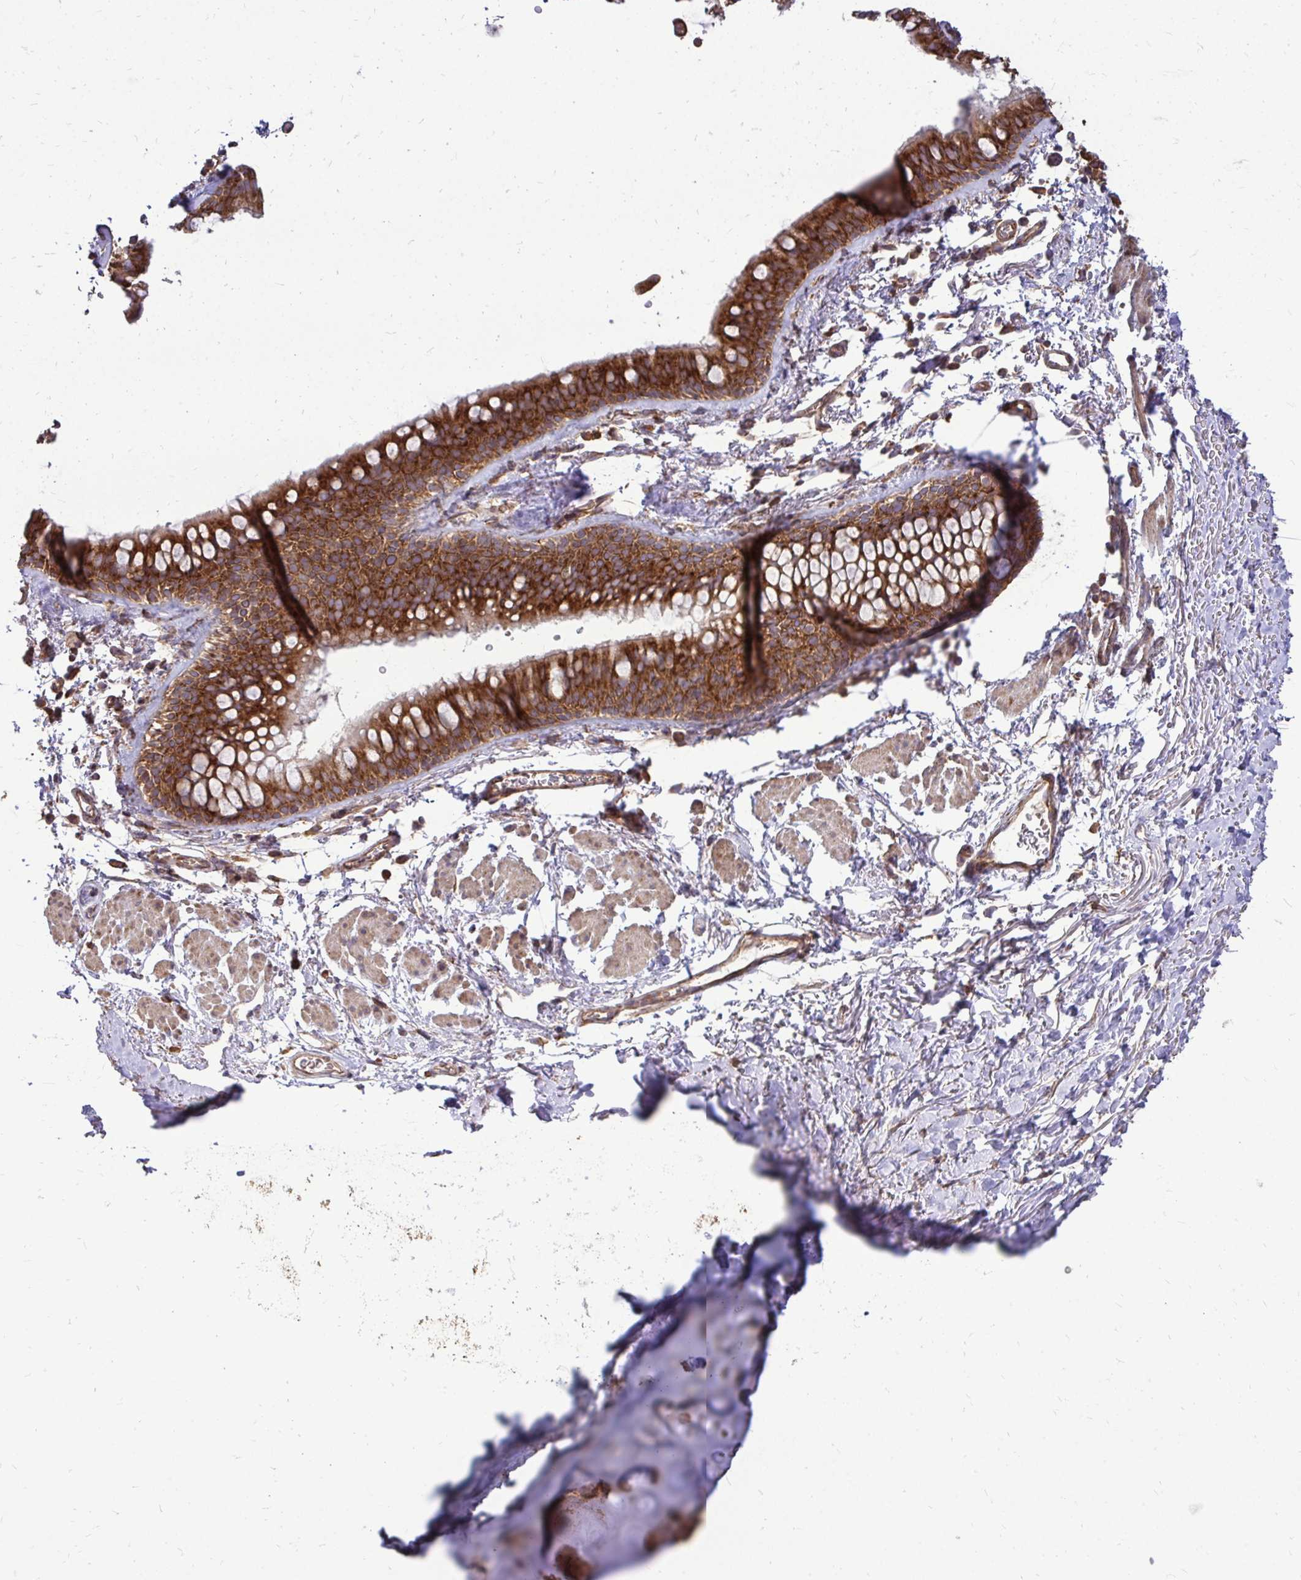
{"staining": {"intensity": "strong", "quantity": ">75%", "location": "cytoplasmic/membranous"}, "tissue": "bronchus", "cell_type": "Respiratory epithelial cells", "image_type": "normal", "snomed": [{"axis": "morphology", "description": "Normal tissue, NOS"}, {"axis": "topography", "description": "Cartilage tissue"}, {"axis": "topography", "description": "Bronchus"}], "caption": "Immunohistochemical staining of benign bronchus reveals high levels of strong cytoplasmic/membranous staining in approximately >75% of respiratory epithelial cells.", "gene": "FMR1", "patient": {"sex": "female", "age": 79}}